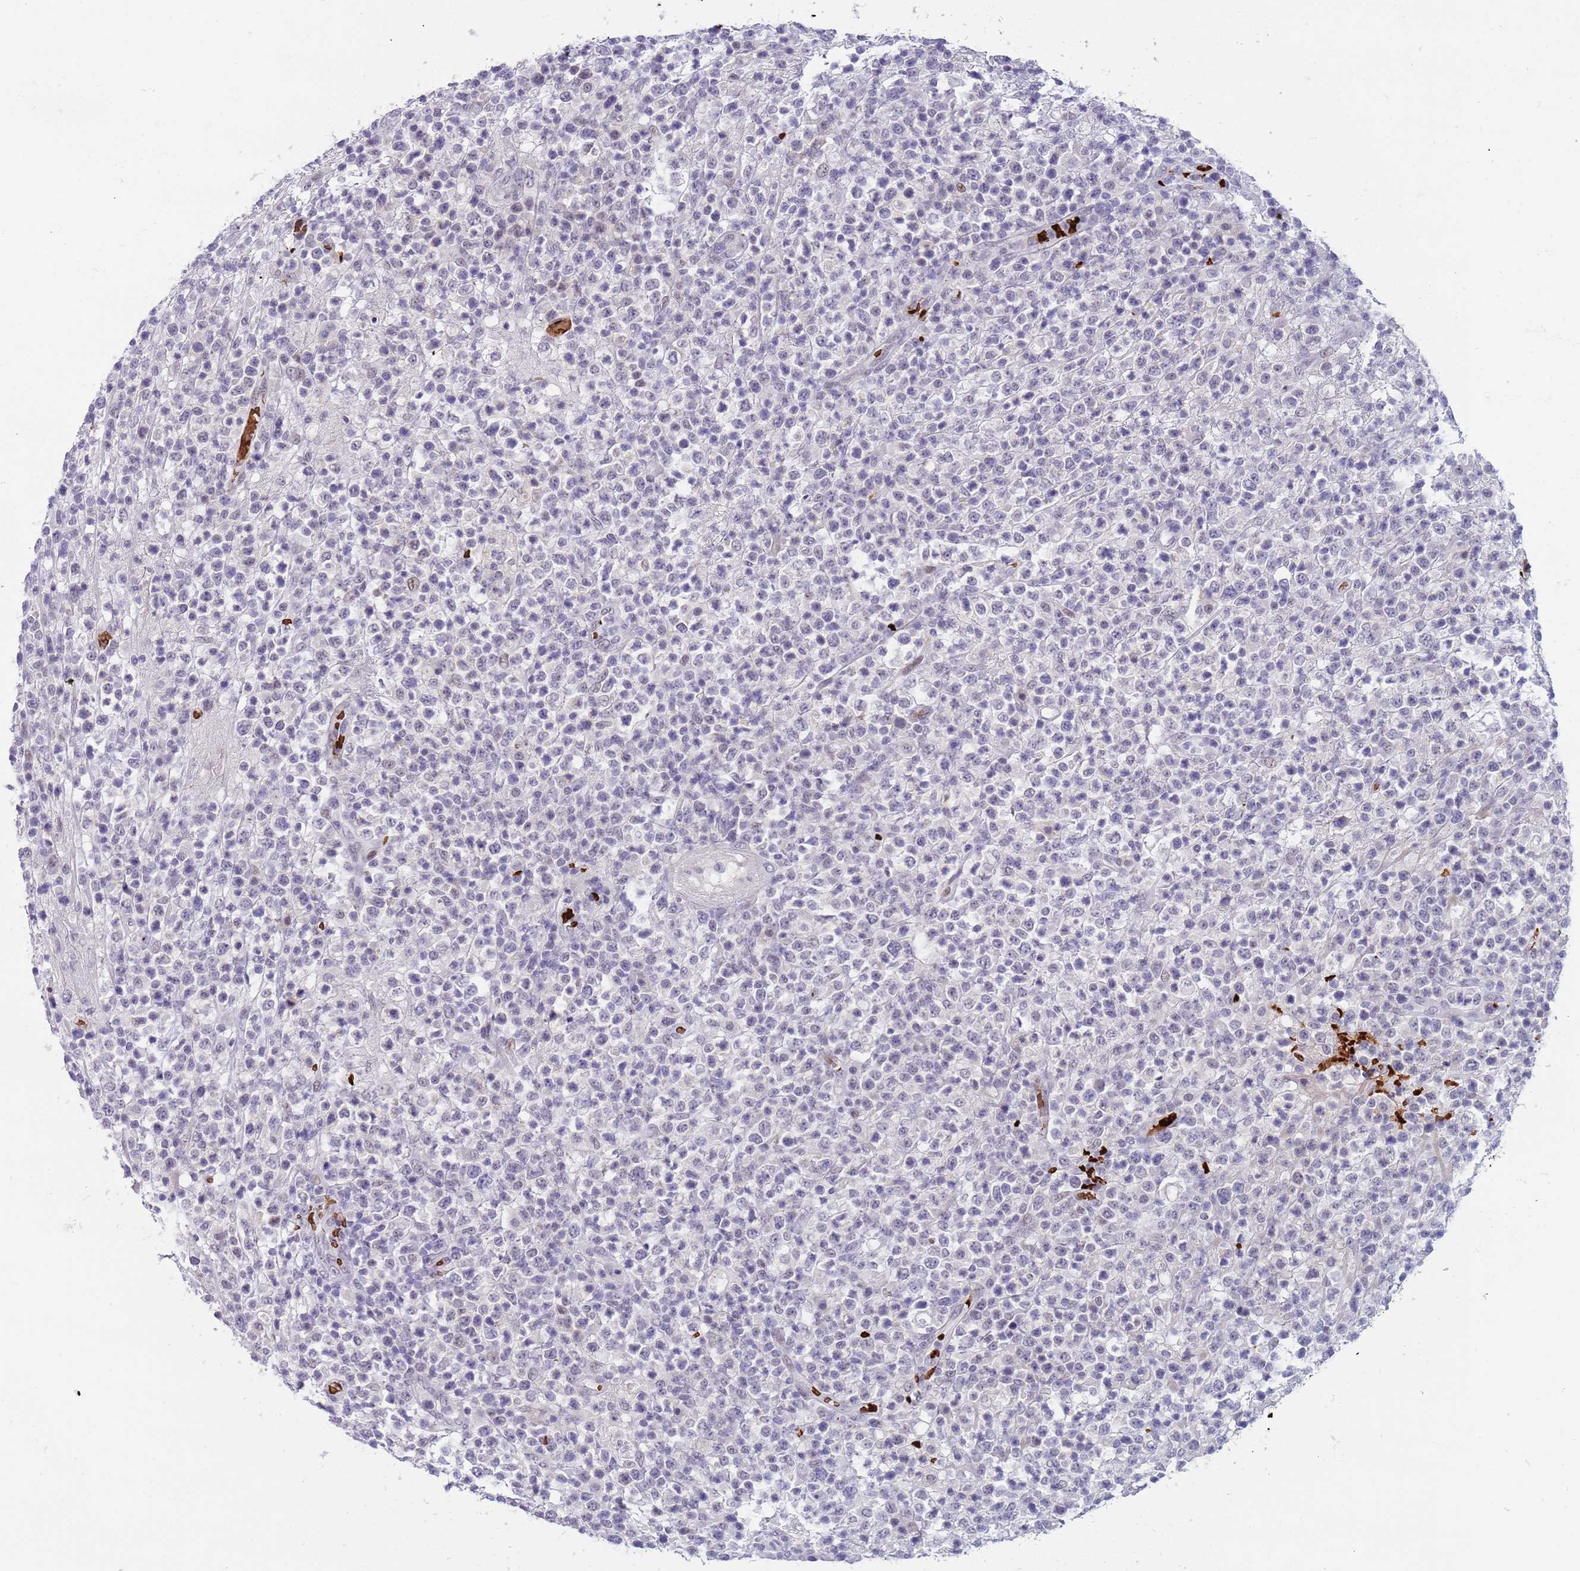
{"staining": {"intensity": "negative", "quantity": "none", "location": "none"}, "tissue": "lymphoma", "cell_type": "Tumor cells", "image_type": "cancer", "snomed": [{"axis": "morphology", "description": "Malignant lymphoma, non-Hodgkin's type, High grade"}, {"axis": "topography", "description": "Colon"}], "caption": "IHC of high-grade malignant lymphoma, non-Hodgkin's type shows no expression in tumor cells.", "gene": "LYPD6B", "patient": {"sex": "female", "age": 53}}